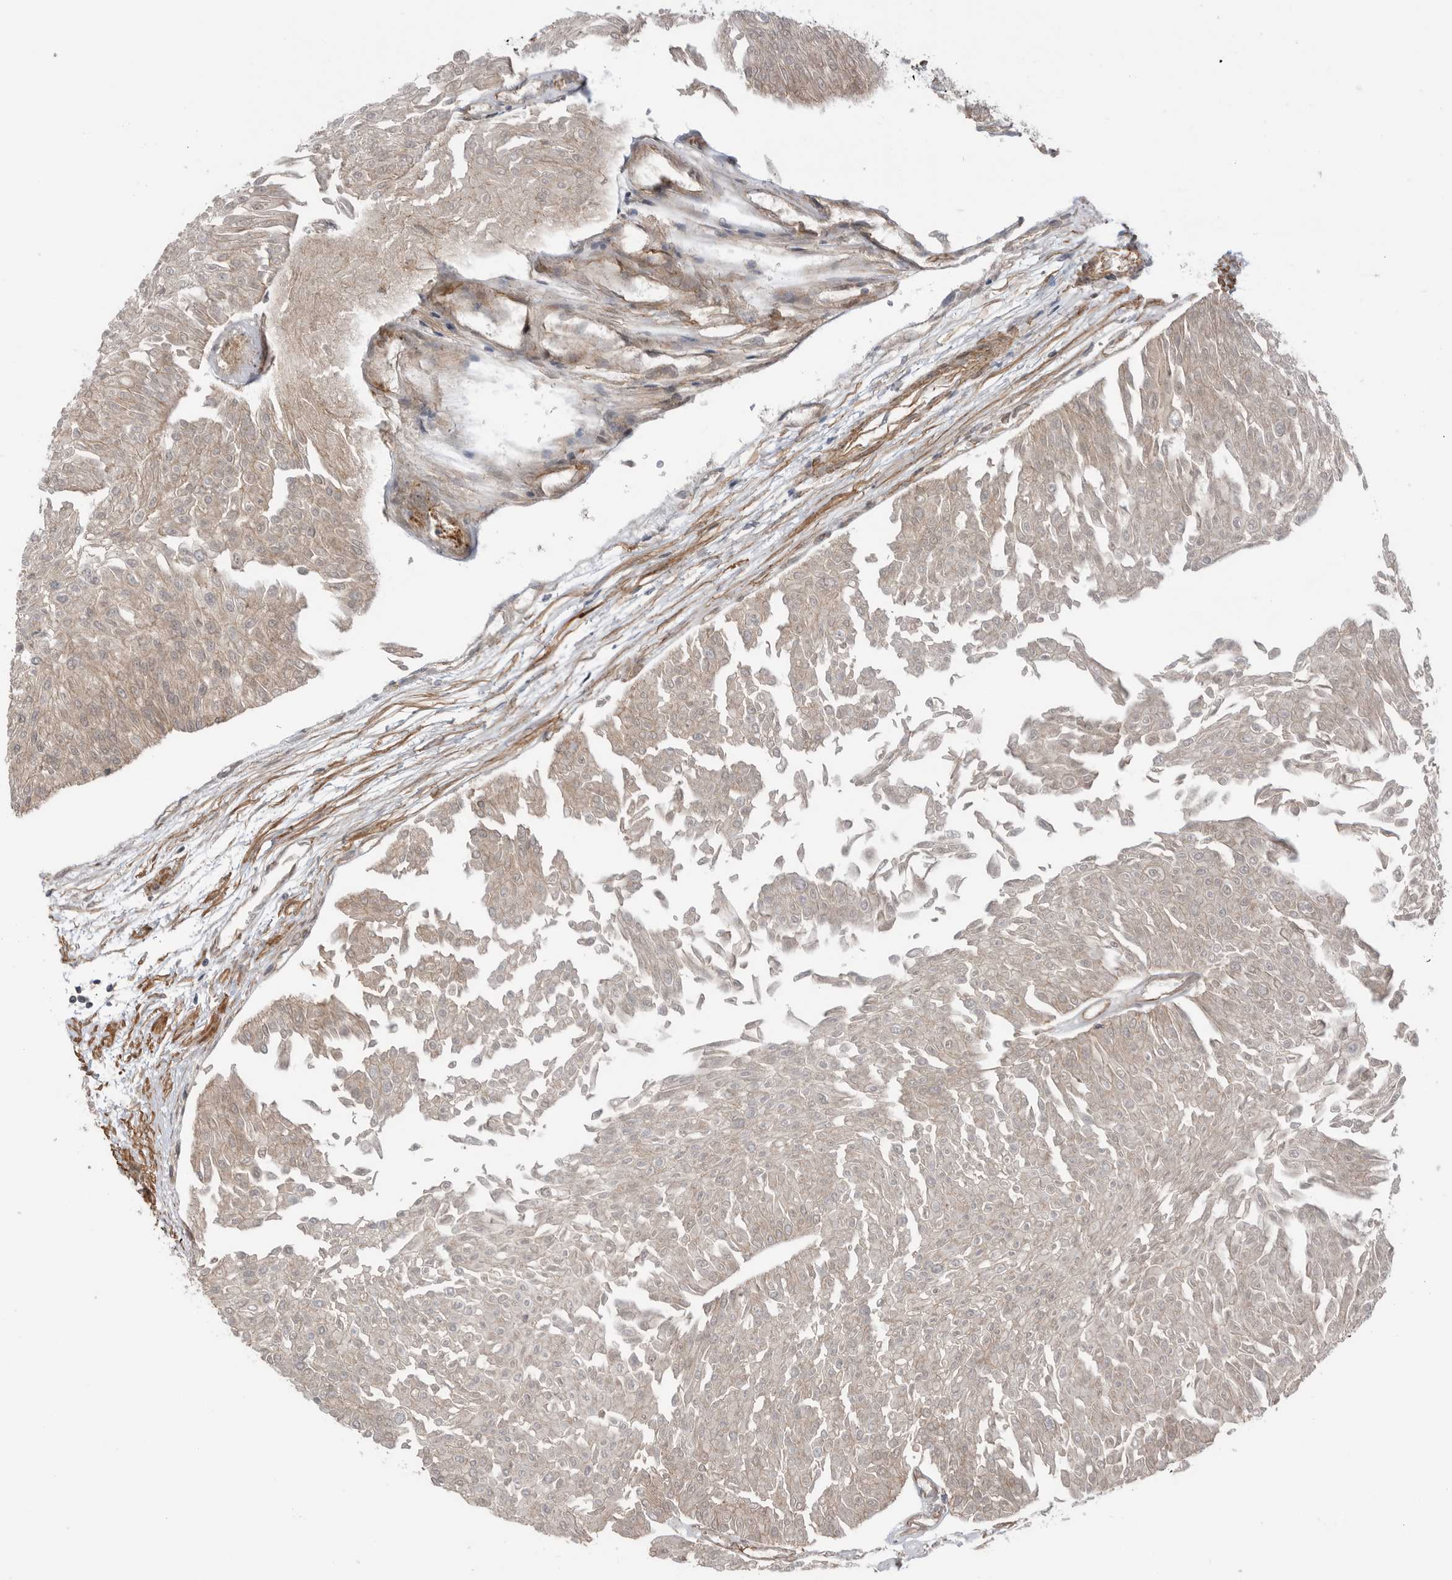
{"staining": {"intensity": "negative", "quantity": "none", "location": "none"}, "tissue": "urothelial cancer", "cell_type": "Tumor cells", "image_type": "cancer", "snomed": [{"axis": "morphology", "description": "Urothelial carcinoma, Low grade"}, {"axis": "topography", "description": "Urinary bladder"}], "caption": "Immunohistochemical staining of human urothelial cancer demonstrates no significant positivity in tumor cells.", "gene": "PEAK1", "patient": {"sex": "male", "age": 67}}